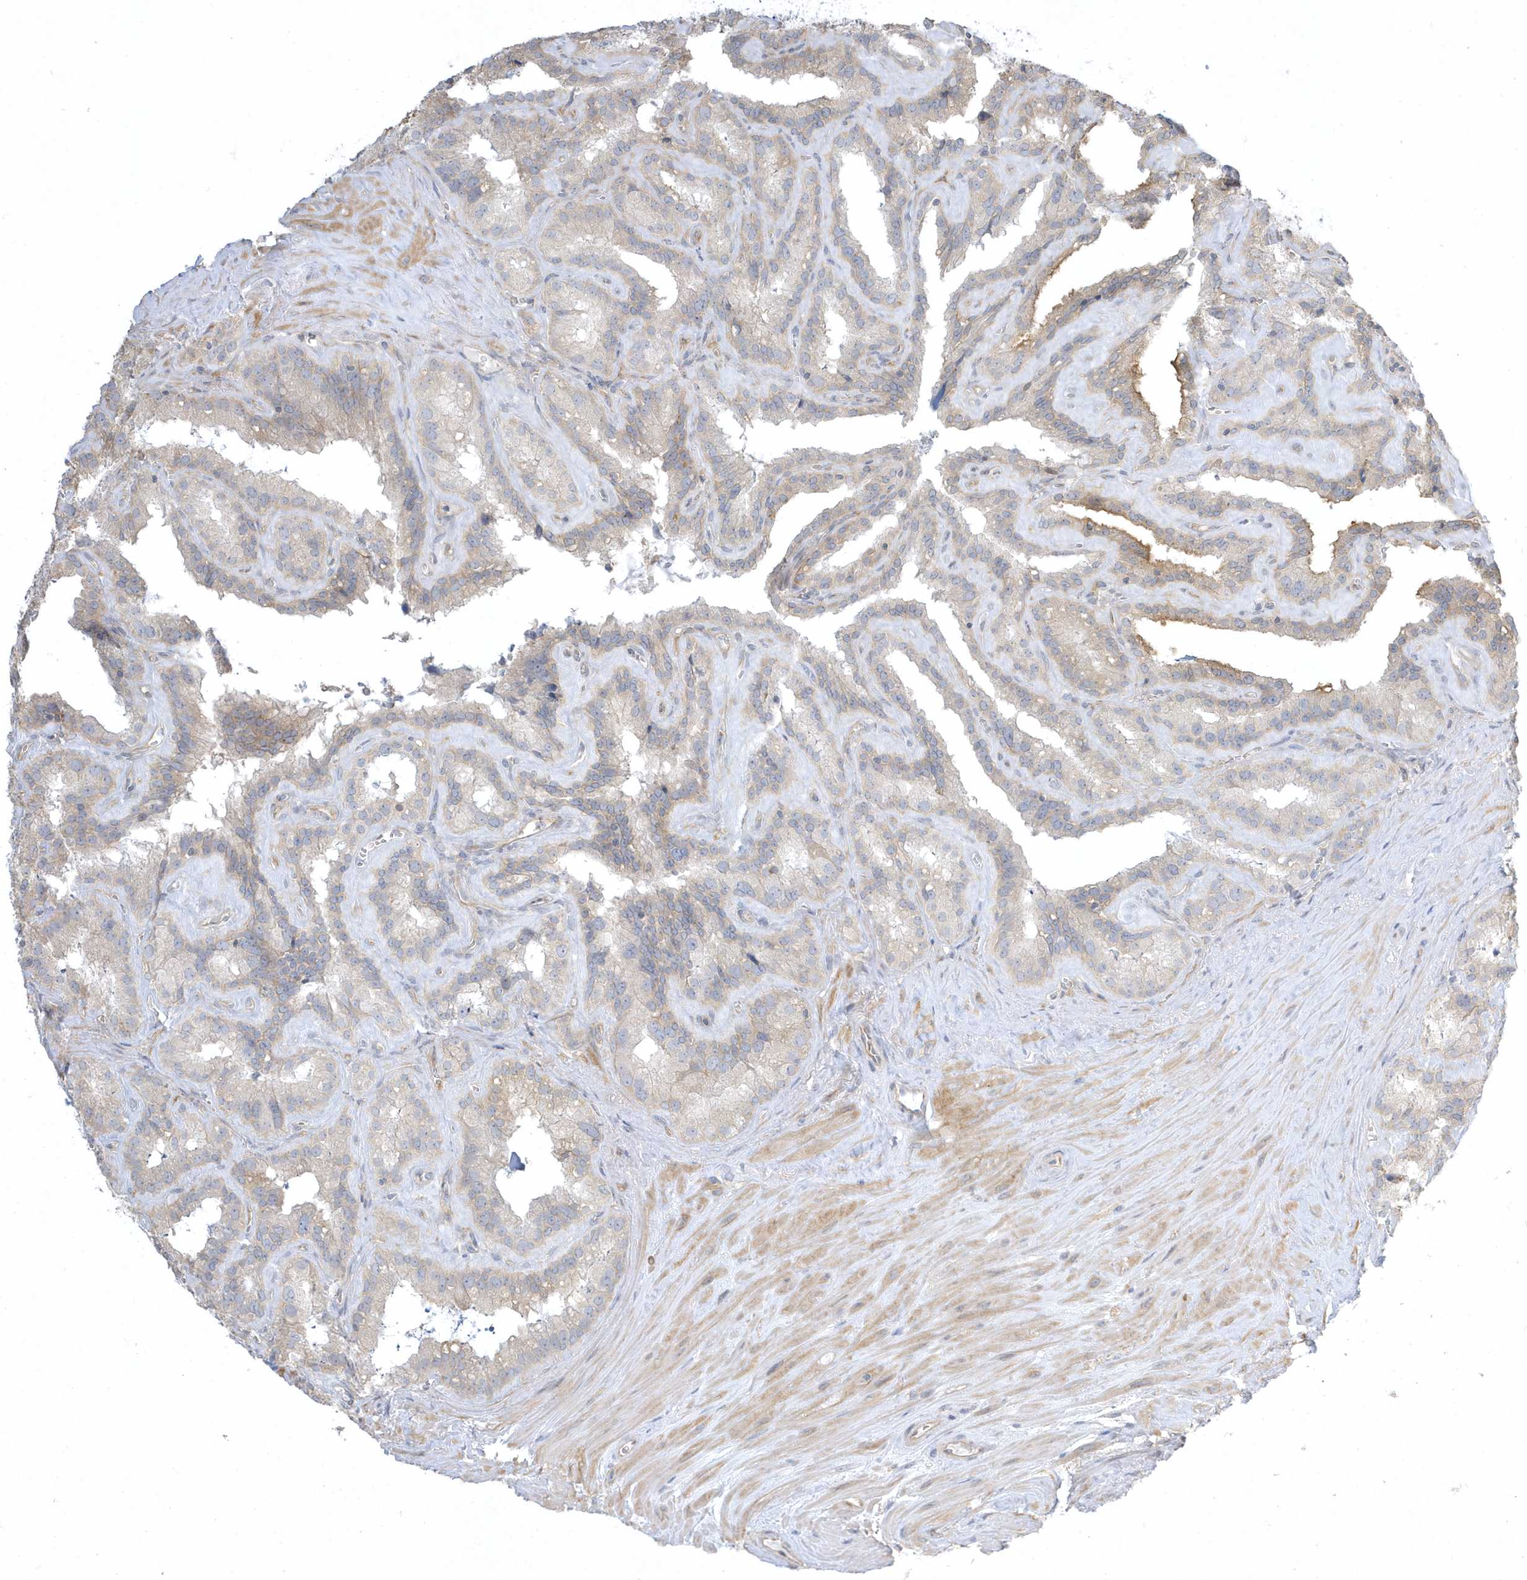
{"staining": {"intensity": "negative", "quantity": "none", "location": "none"}, "tissue": "seminal vesicle", "cell_type": "Glandular cells", "image_type": "normal", "snomed": [{"axis": "morphology", "description": "Normal tissue, NOS"}, {"axis": "topography", "description": "Prostate"}, {"axis": "topography", "description": "Seminal veicle"}], "caption": "This is an immunohistochemistry (IHC) micrograph of benign human seminal vesicle. There is no staining in glandular cells.", "gene": "ARHGEF9", "patient": {"sex": "male", "age": 59}}